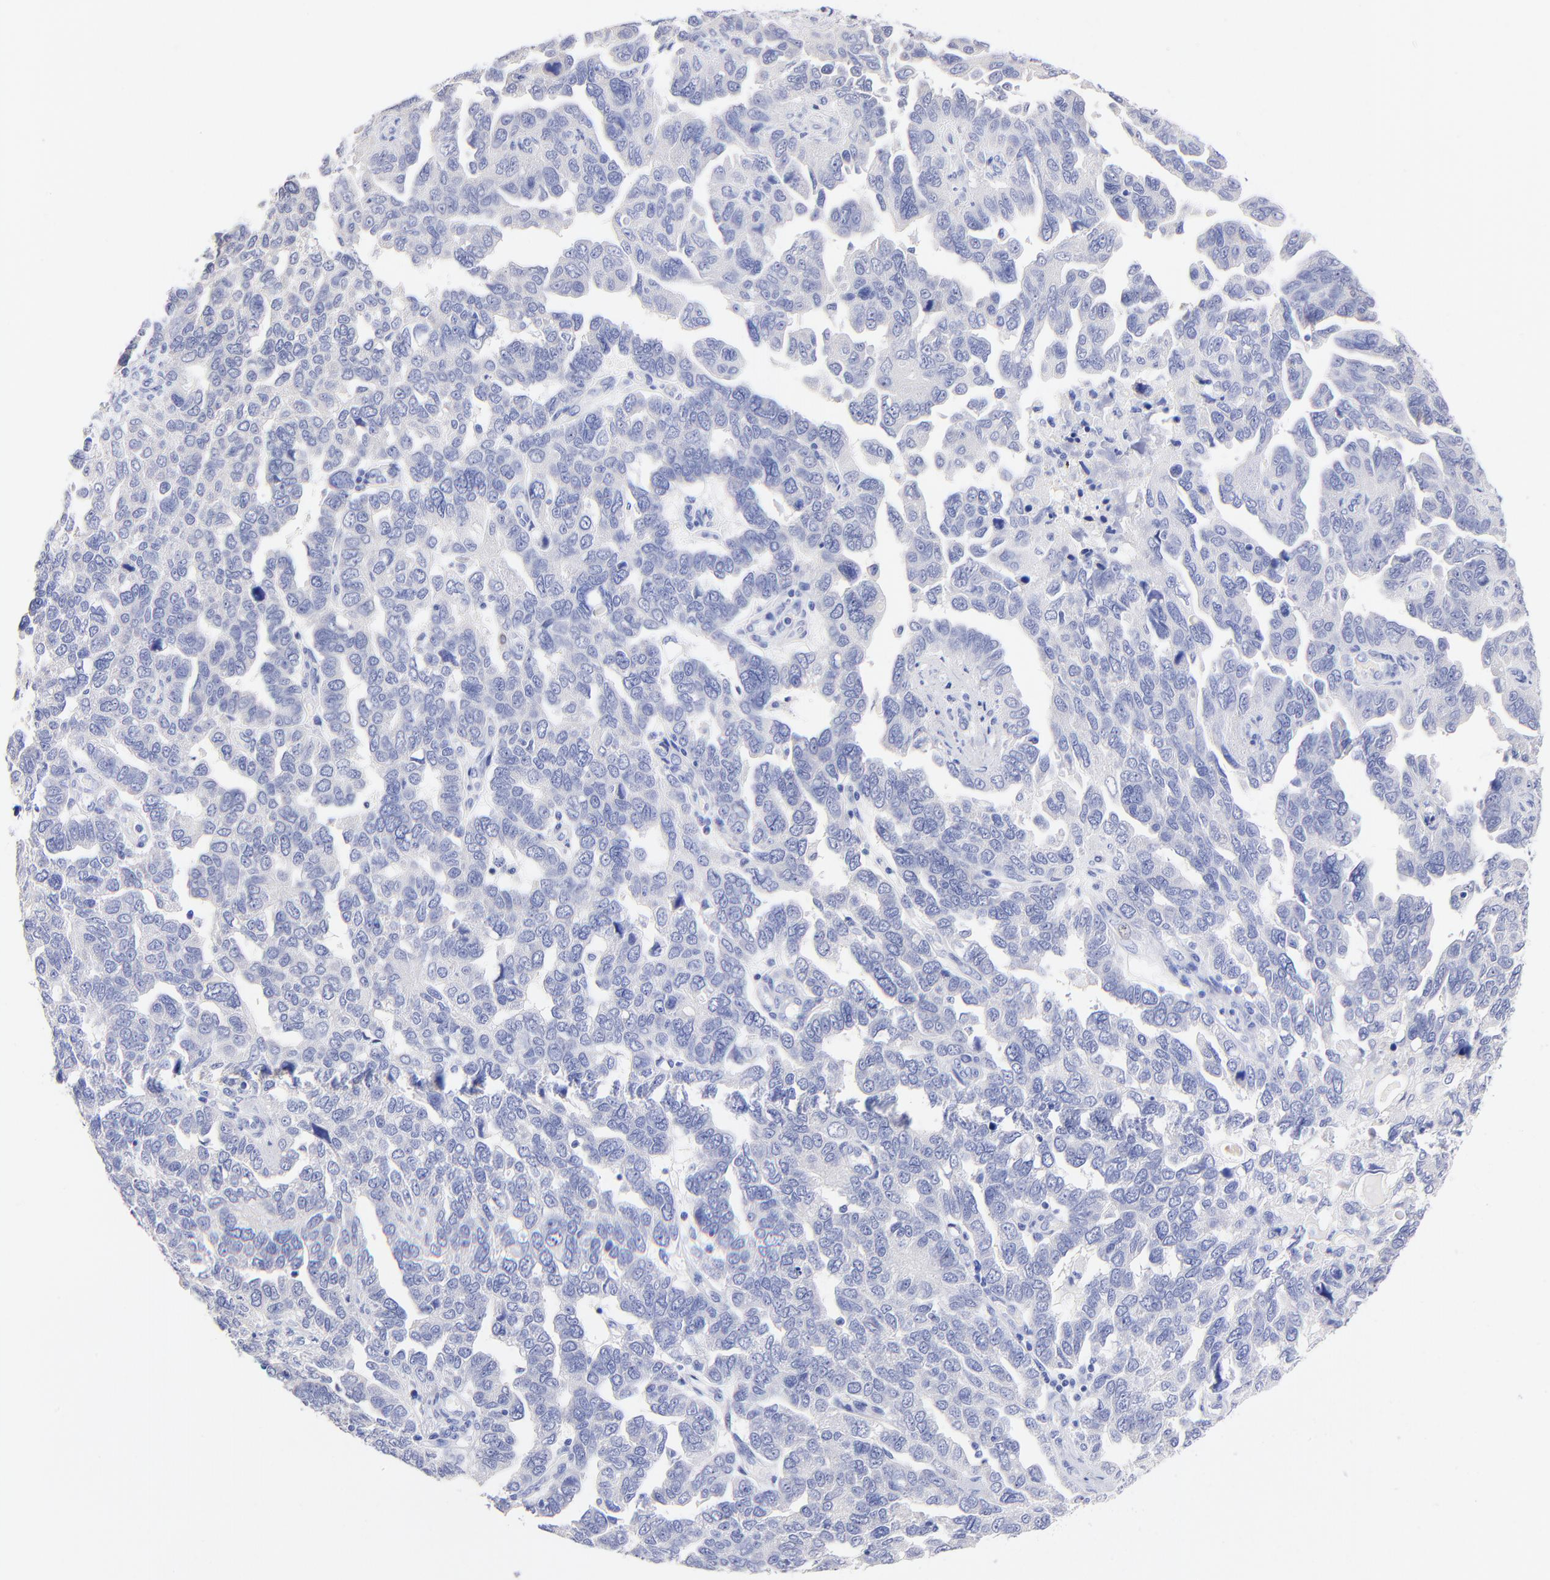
{"staining": {"intensity": "negative", "quantity": "none", "location": "none"}, "tissue": "ovarian cancer", "cell_type": "Tumor cells", "image_type": "cancer", "snomed": [{"axis": "morphology", "description": "Cystadenocarcinoma, serous, NOS"}, {"axis": "topography", "description": "Ovary"}], "caption": "High magnification brightfield microscopy of ovarian cancer (serous cystadenocarcinoma) stained with DAB (brown) and counterstained with hematoxylin (blue): tumor cells show no significant expression.", "gene": "RAB3A", "patient": {"sex": "female", "age": 64}}